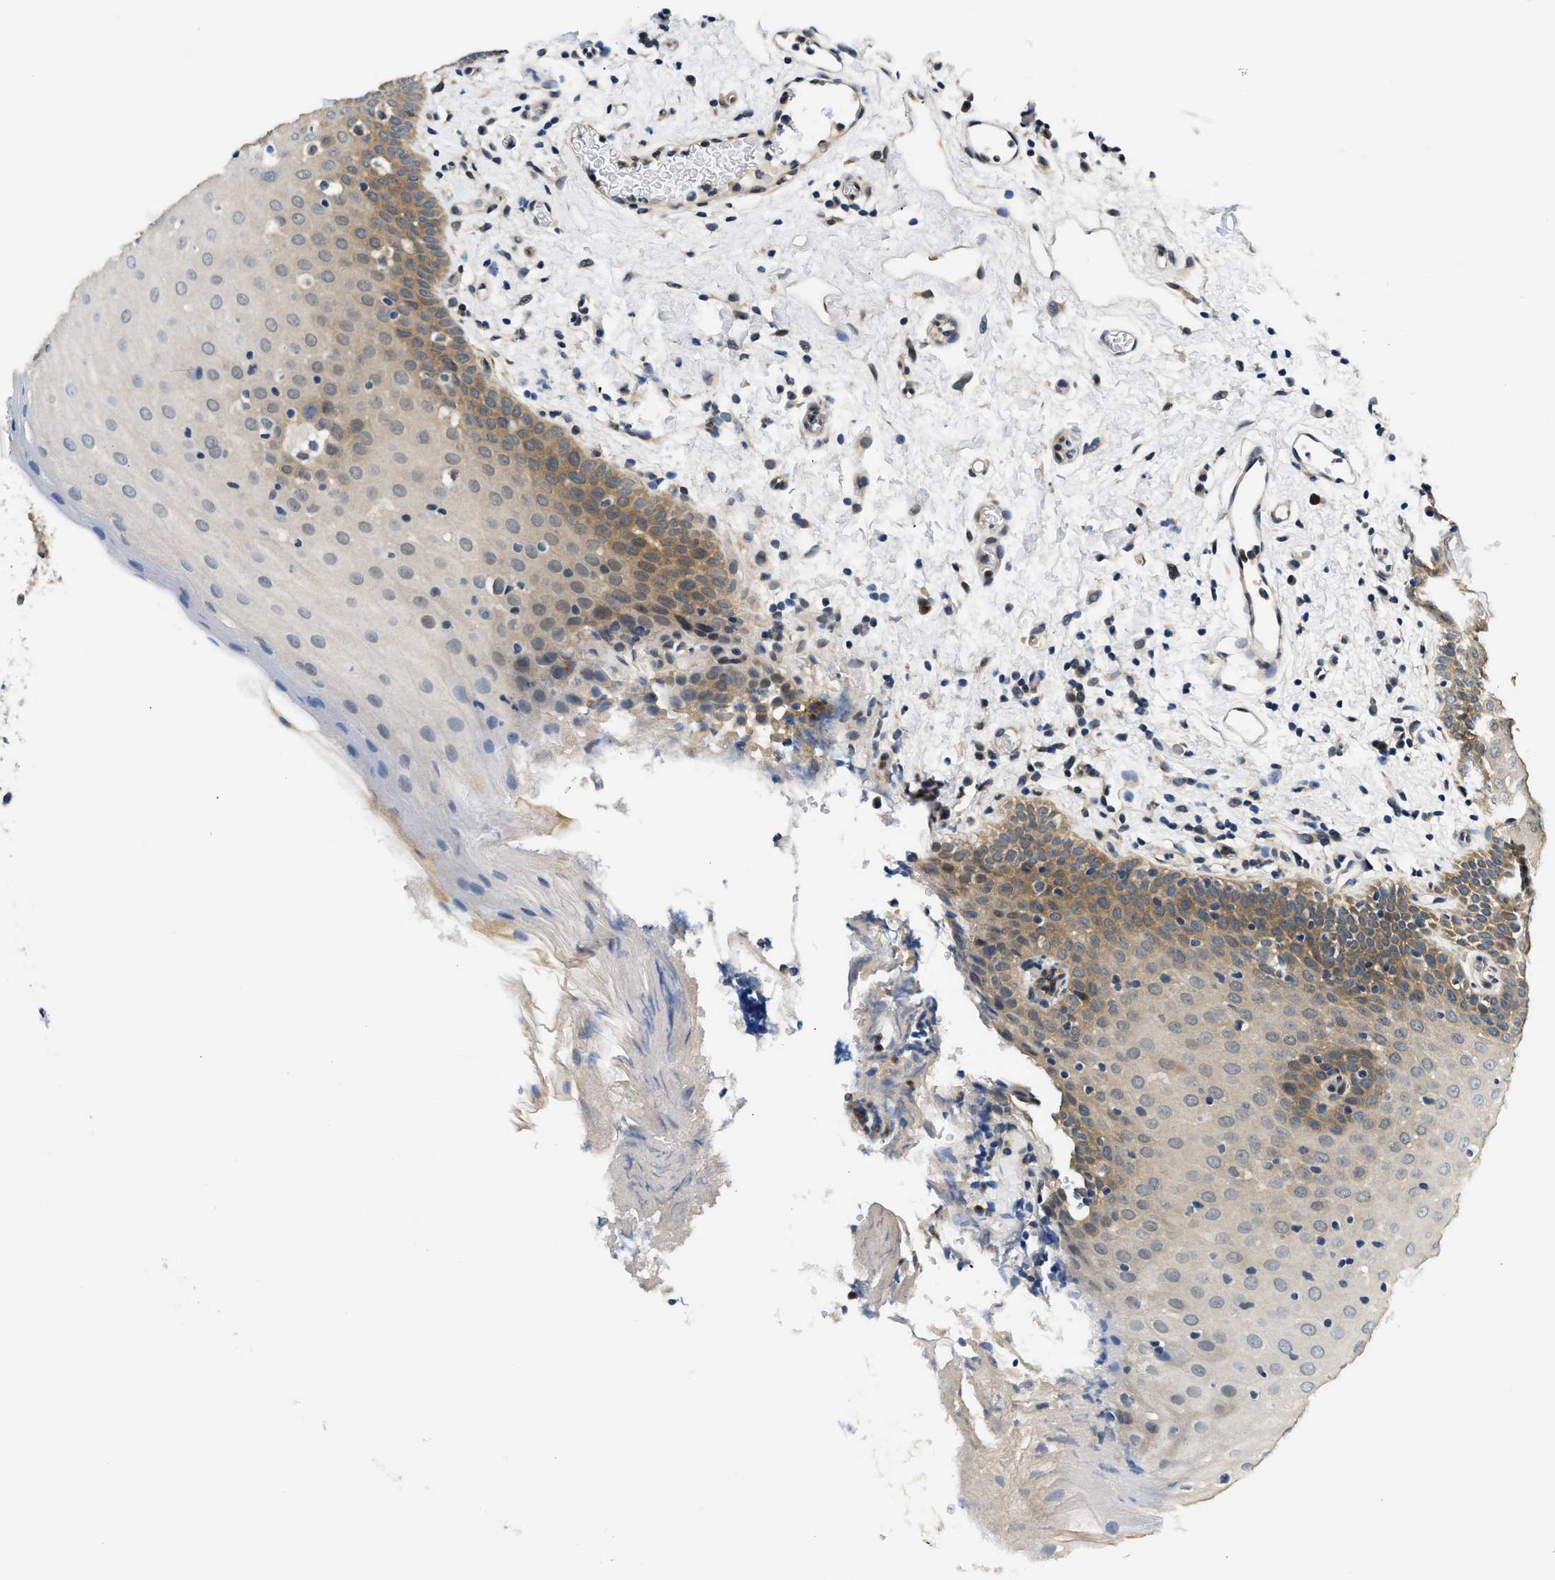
{"staining": {"intensity": "moderate", "quantity": "<25%", "location": "cytoplasmic/membranous"}, "tissue": "oral mucosa", "cell_type": "Squamous epithelial cells", "image_type": "normal", "snomed": [{"axis": "morphology", "description": "Normal tissue, NOS"}, {"axis": "topography", "description": "Oral tissue"}], "caption": "Immunohistochemical staining of benign human oral mucosa shows <25% levels of moderate cytoplasmic/membranous protein expression in approximately <25% of squamous epithelial cells. (DAB (3,3'-diaminobenzidine) IHC with brightfield microscopy, high magnification).", "gene": "SMAD4", "patient": {"sex": "male", "age": 66}}